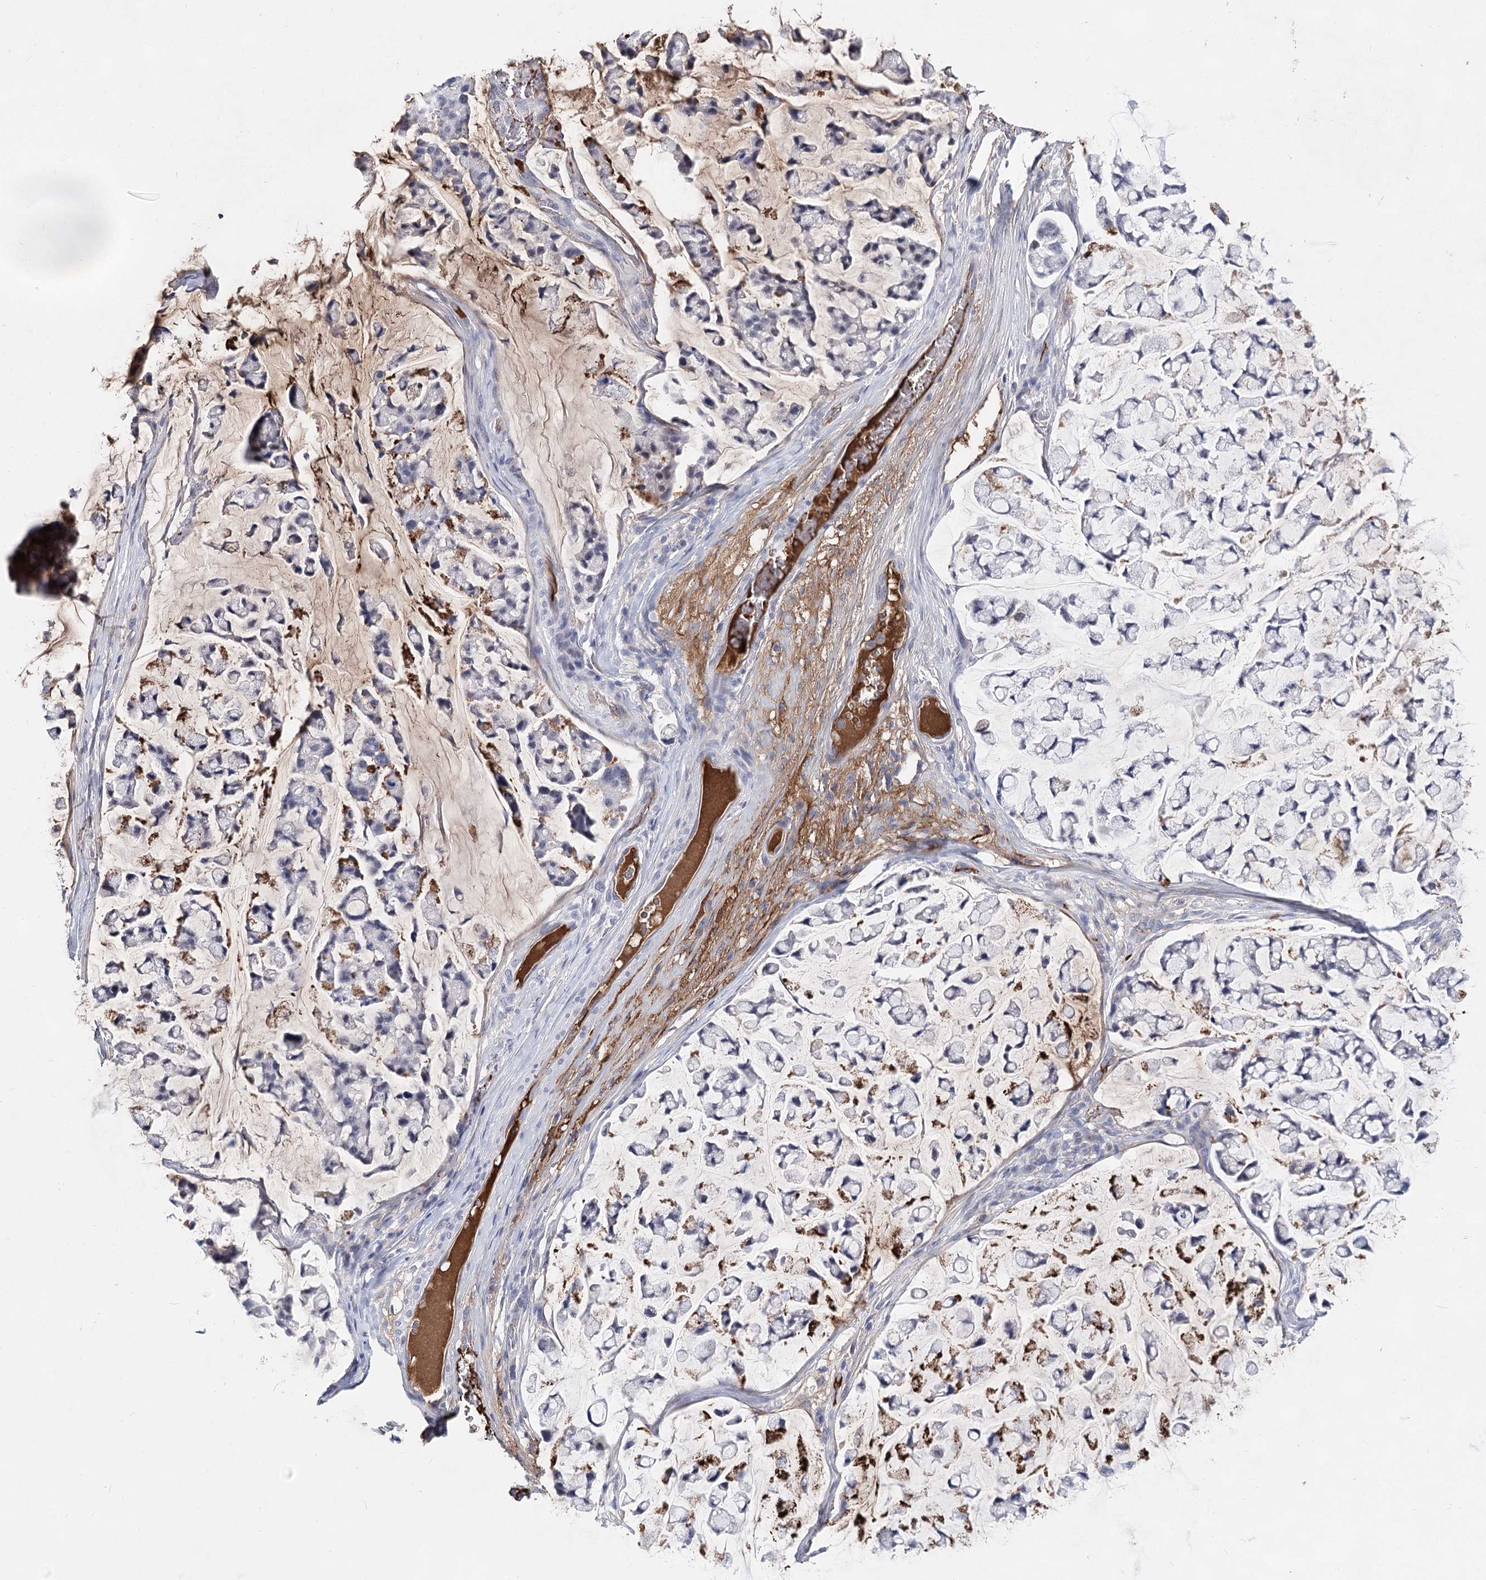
{"staining": {"intensity": "negative", "quantity": "none", "location": "none"}, "tissue": "stomach cancer", "cell_type": "Tumor cells", "image_type": "cancer", "snomed": [{"axis": "morphology", "description": "Adenocarcinoma, NOS"}, {"axis": "topography", "description": "Stomach, lower"}], "caption": "DAB (3,3'-diaminobenzidine) immunohistochemical staining of stomach cancer demonstrates no significant positivity in tumor cells.", "gene": "TASOR2", "patient": {"sex": "male", "age": 67}}